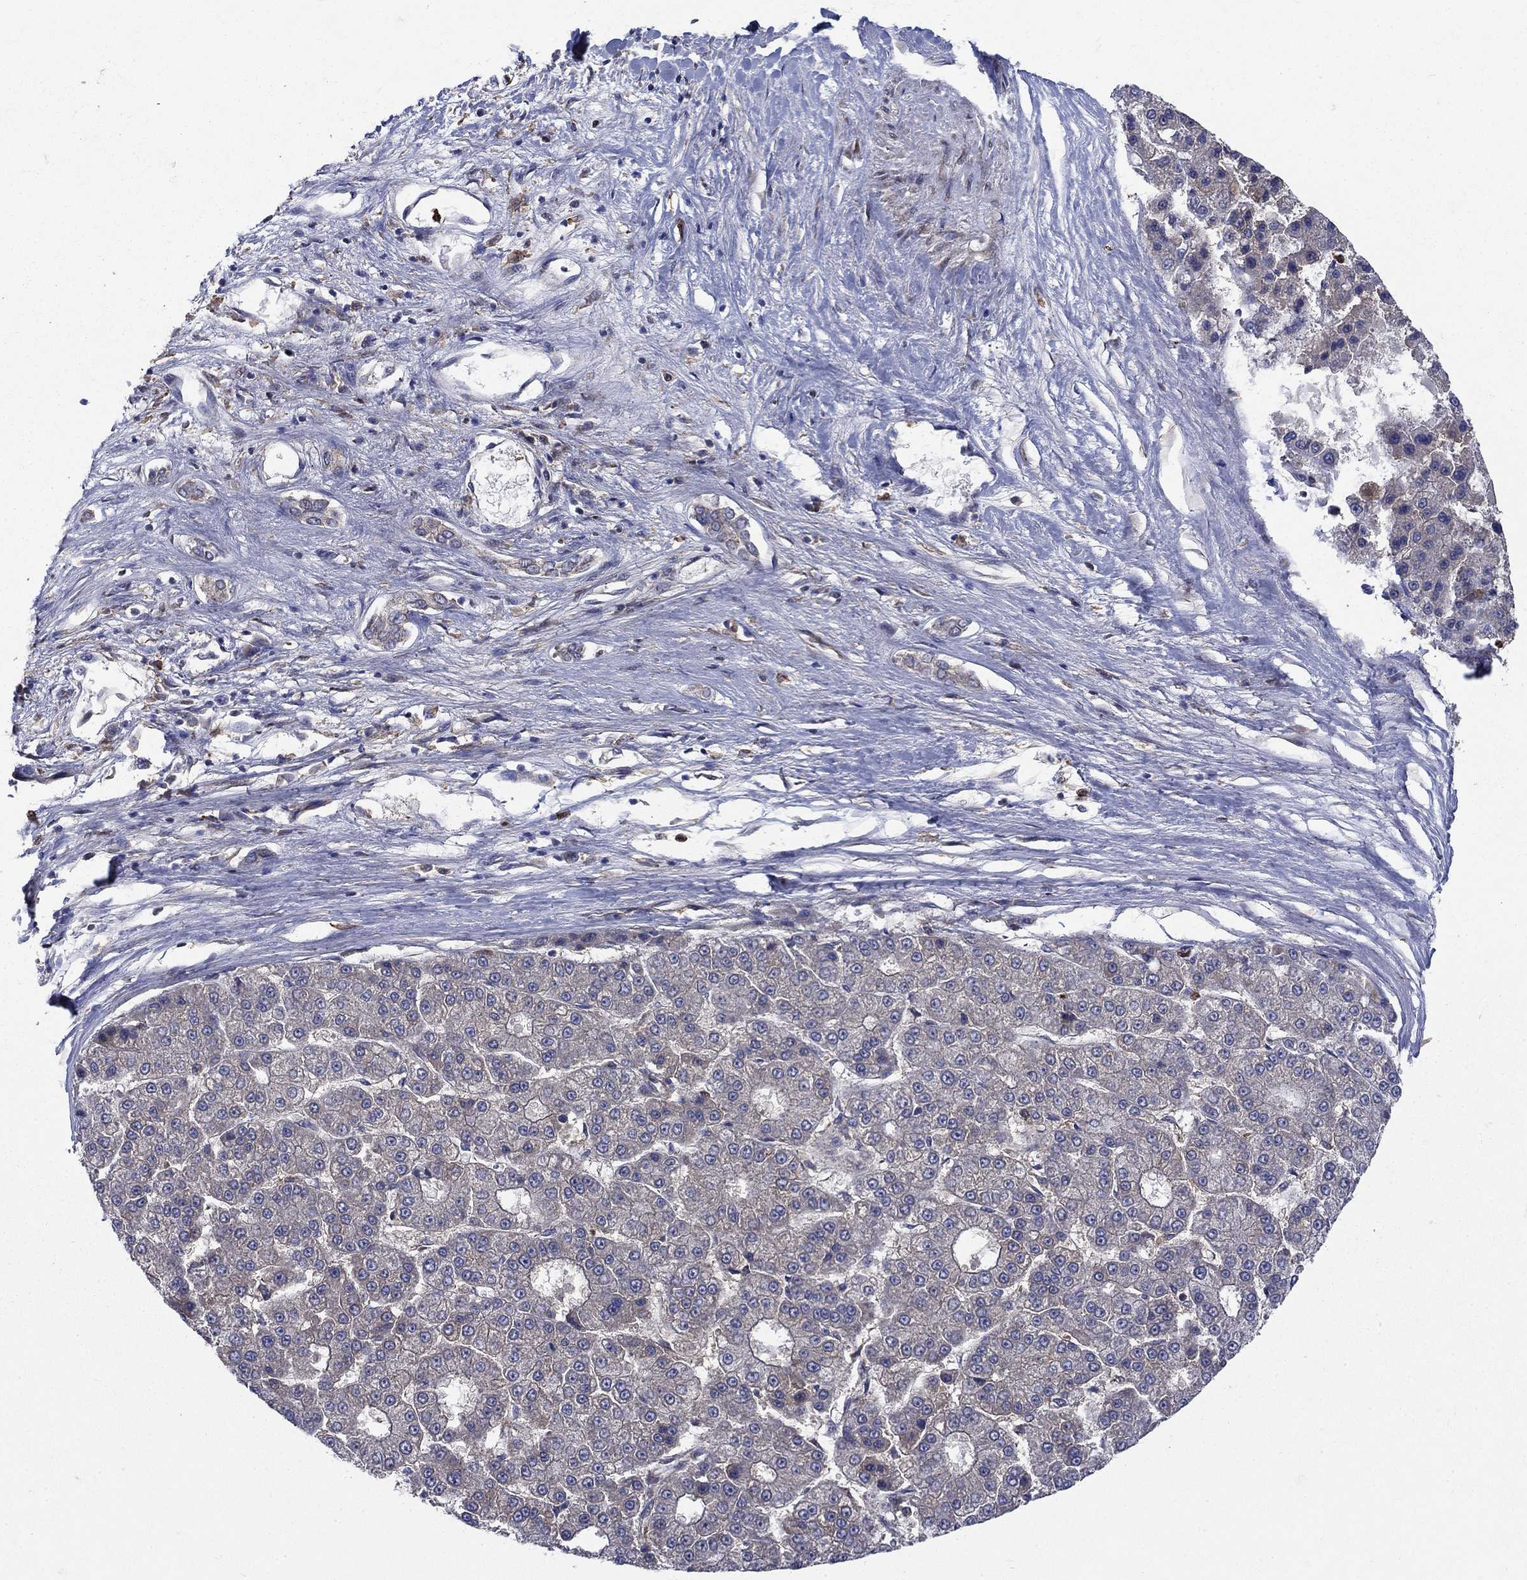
{"staining": {"intensity": "weak", "quantity": "<25%", "location": "cytoplasmic/membranous"}, "tissue": "liver cancer", "cell_type": "Tumor cells", "image_type": "cancer", "snomed": [{"axis": "morphology", "description": "Carcinoma, Hepatocellular, NOS"}, {"axis": "topography", "description": "Liver"}], "caption": "Immunohistochemical staining of human liver hepatocellular carcinoma displays no significant positivity in tumor cells.", "gene": "RNF19B", "patient": {"sex": "male", "age": 70}}